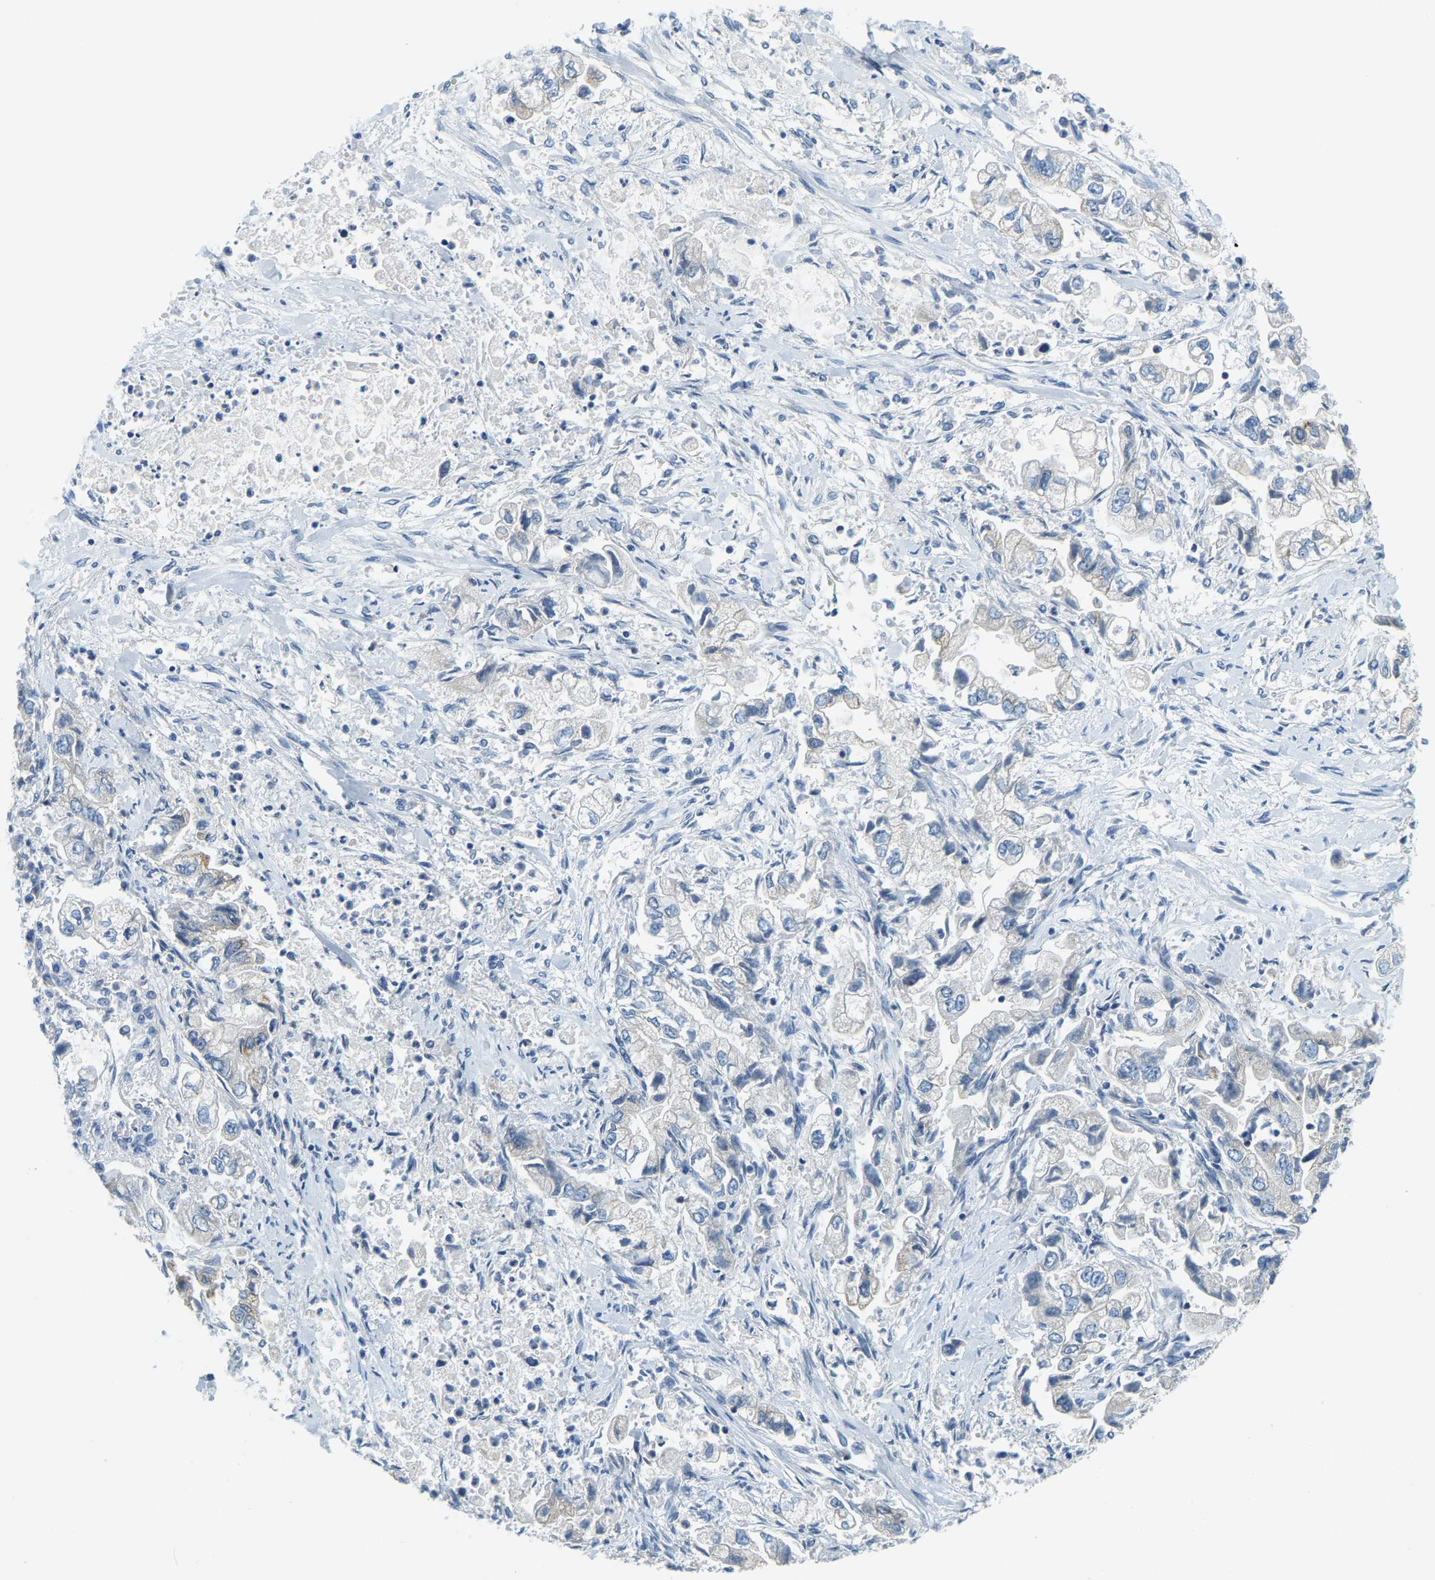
{"staining": {"intensity": "weak", "quantity": "<25%", "location": "cytoplasmic/membranous"}, "tissue": "stomach cancer", "cell_type": "Tumor cells", "image_type": "cancer", "snomed": [{"axis": "morphology", "description": "Normal tissue, NOS"}, {"axis": "morphology", "description": "Adenocarcinoma, NOS"}, {"axis": "topography", "description": "Stomach"}], "caption": "Immunohistochemical staining of human adenocarcinoma (stomach) reveals no significant positivity in tumor cells.", "gene": "RRP1", "patient": {"sex": "male", "age": 62}}